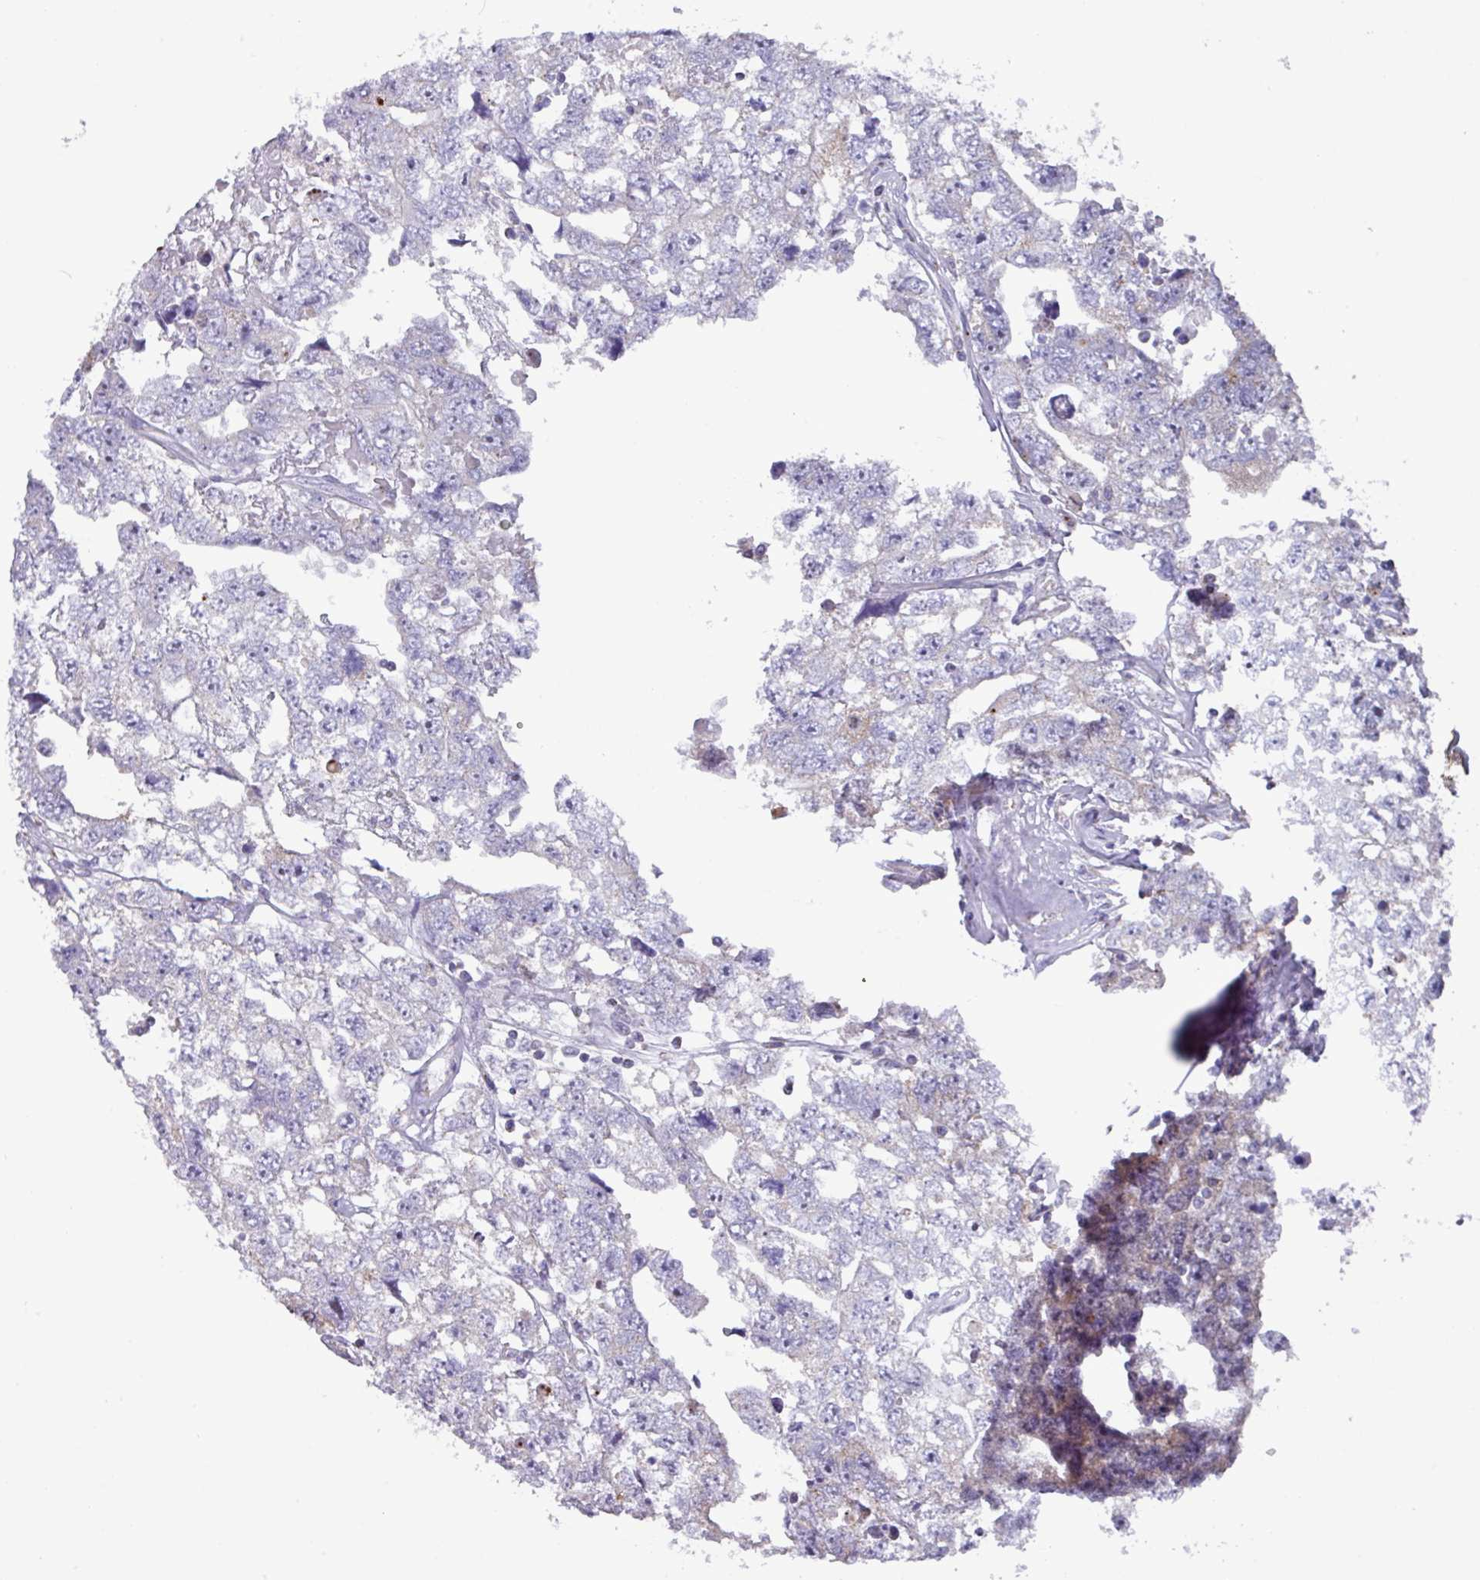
{"staining": {"intensity": "negative", "quantity": "none", "location": "none"}, "tissue": "testis cancer", "cell_type": "Tumor cells", "image_type": "cancer", "snomed": [{"axis": "morphology", "description": "Carcinoma, Embryonal, NOS"}, {"axis": "topography", "description": "Testis"}], "caption": "Tumor cells show no significant protein staining in testis cancer. (DAB immunohistochemistry (IHC) with hematoxylin counter stain).", "gene": "MT-ND4", "patient": {"sex": "male", "age": 22}}